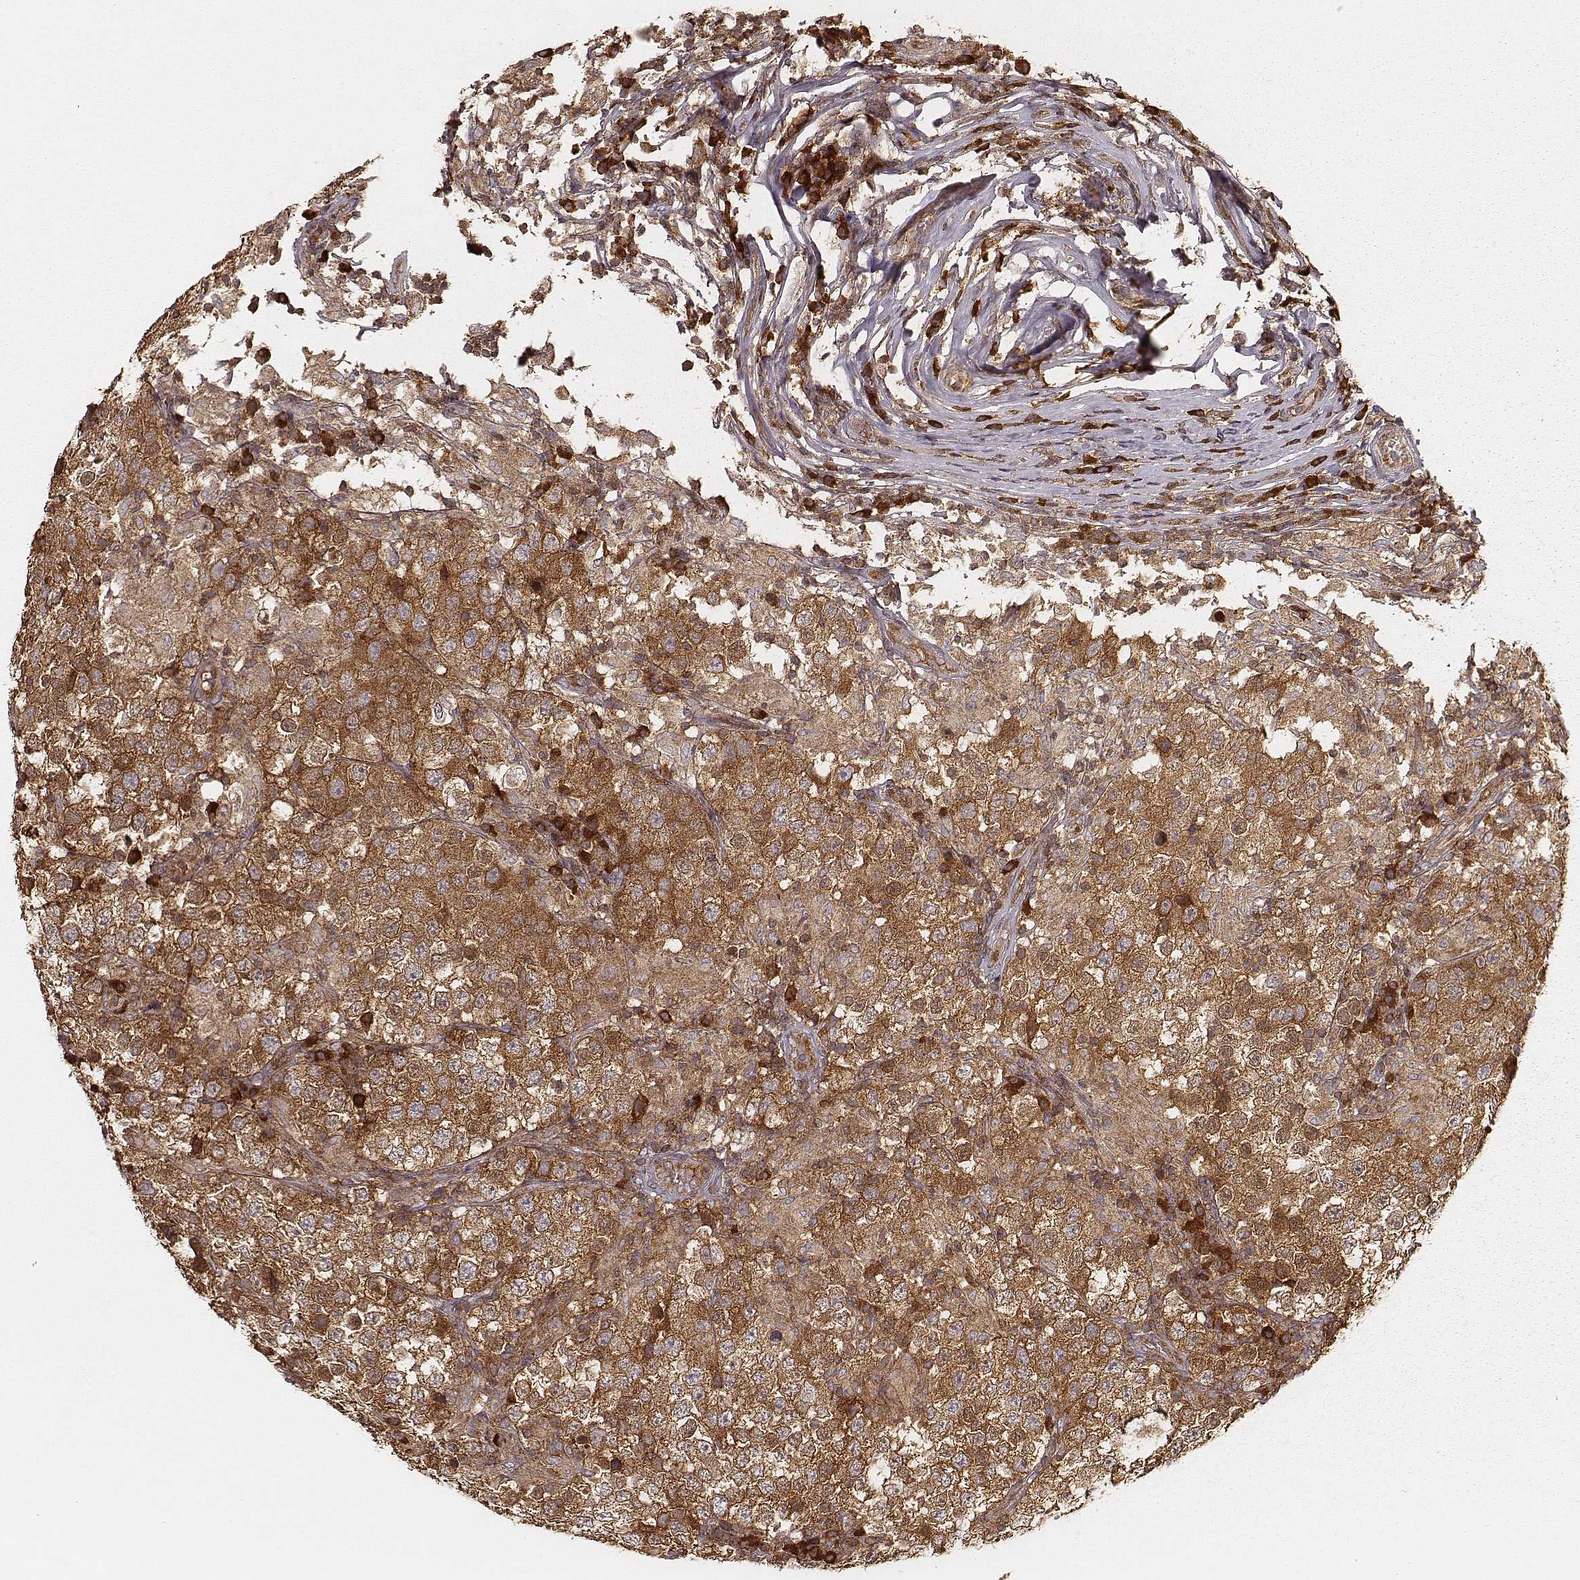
{"staining": {"intensity": "moderate", "quantity": ">75%", "location": "cytoplasmic/membranous"}, "tissue": "testis cancer", "cell_type": "Tumor cells", "image_type": "cancer", "snomed": [{"axis": "morphology", "description": "Seminoma, NOS"}, {"axis": "morphology", "description": "Carcinoma, Embryonal, NOS"}, {"axis": "topography", "description": "Testis"}], "caption": "Approximately >75% of tumor cells in testis seminoma exhibit moderate cytoplasmic/membranous protein staining as visualized by brown immunohistochemical staining.", "gene": "CARS1", "patient": {"sex": "male", "age": 41}}